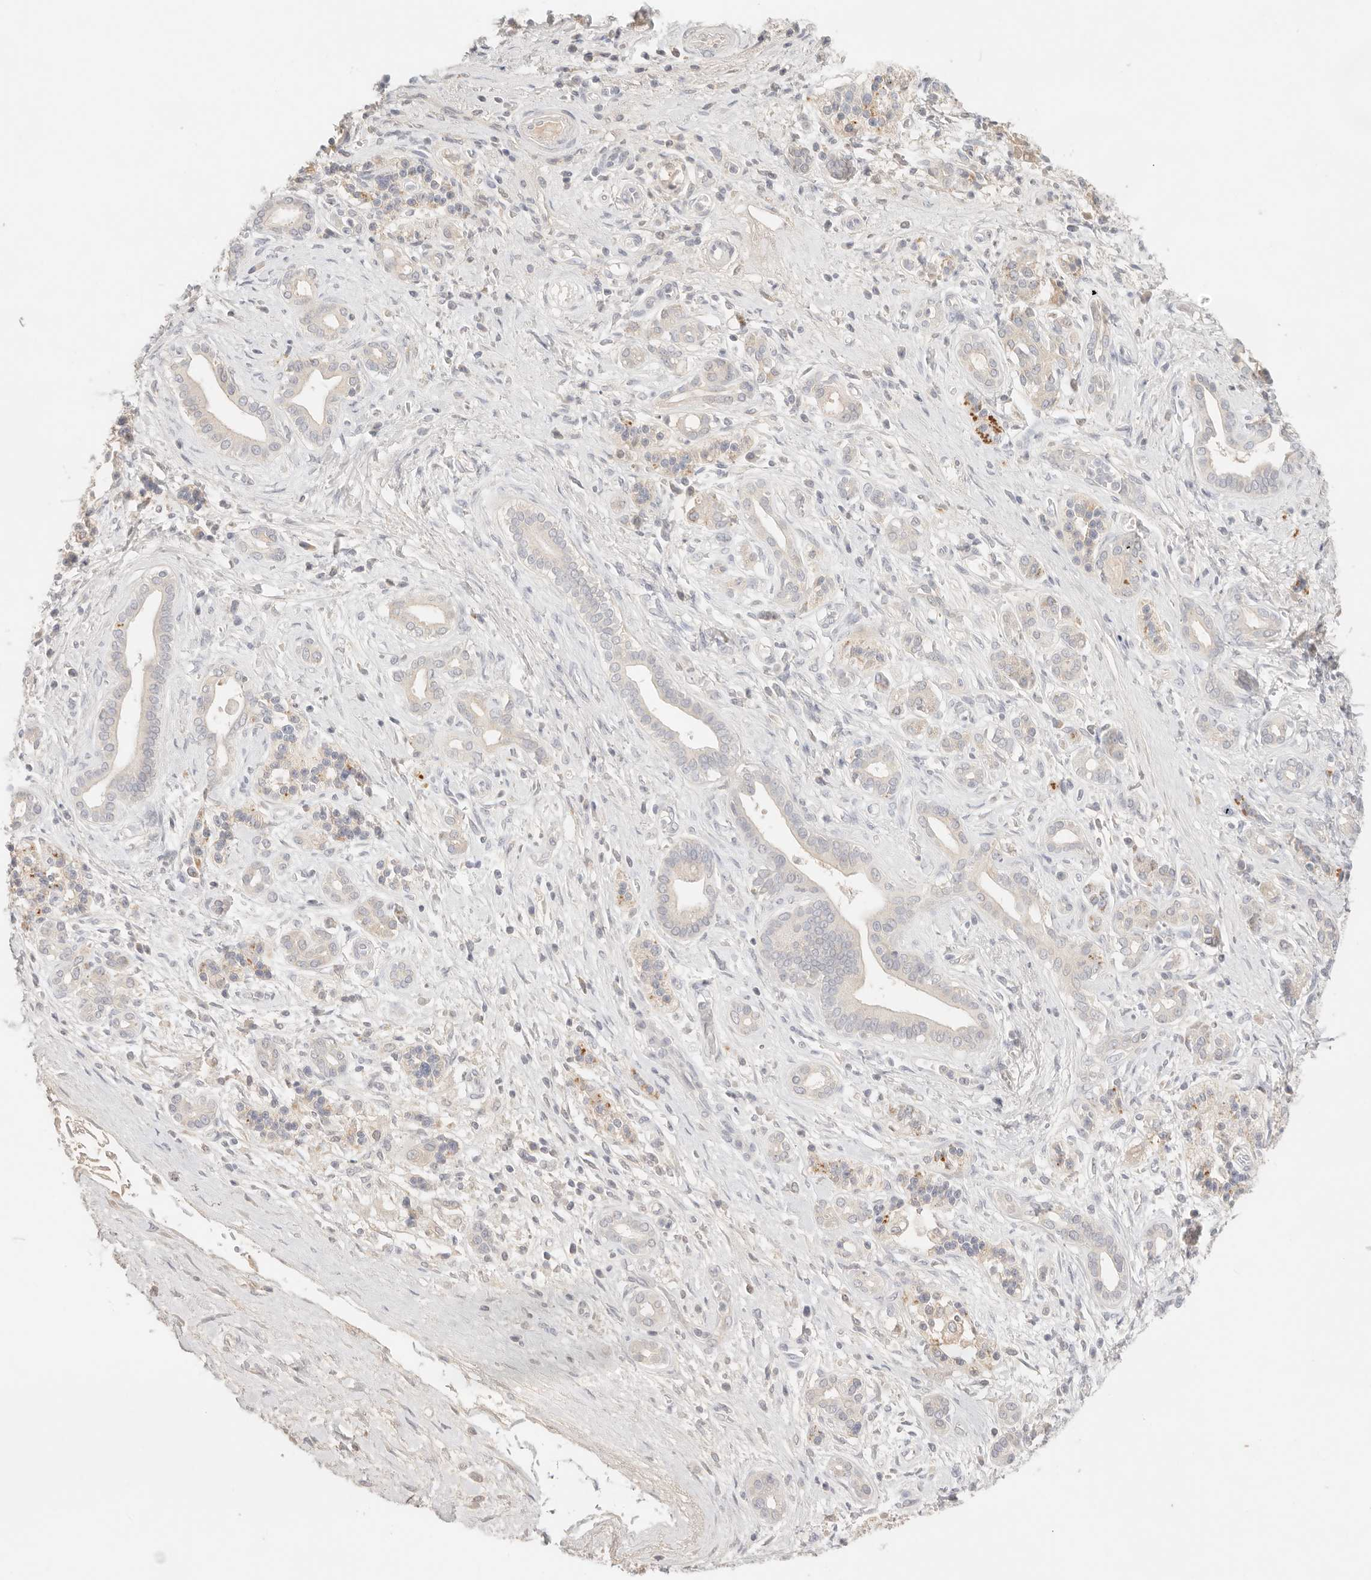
{"staining": {"intensity": "negative", "quantity": "none", "location": "none"}, "tissue": "pancreatic cancer", "cell_type": "Tumor cells", "image_type": "cancer", "snomed": [{"axis": "morphology", "description": "Adenocarcinoma, NOS"}, {"axis": "topography", "description": "Pancreas"}], "caption": "Tumor cells show no significant staining in adenocarcinoma (pancreatic).", "gene": "SPHK1", "patient": {"sex": "male", "age": 78}}